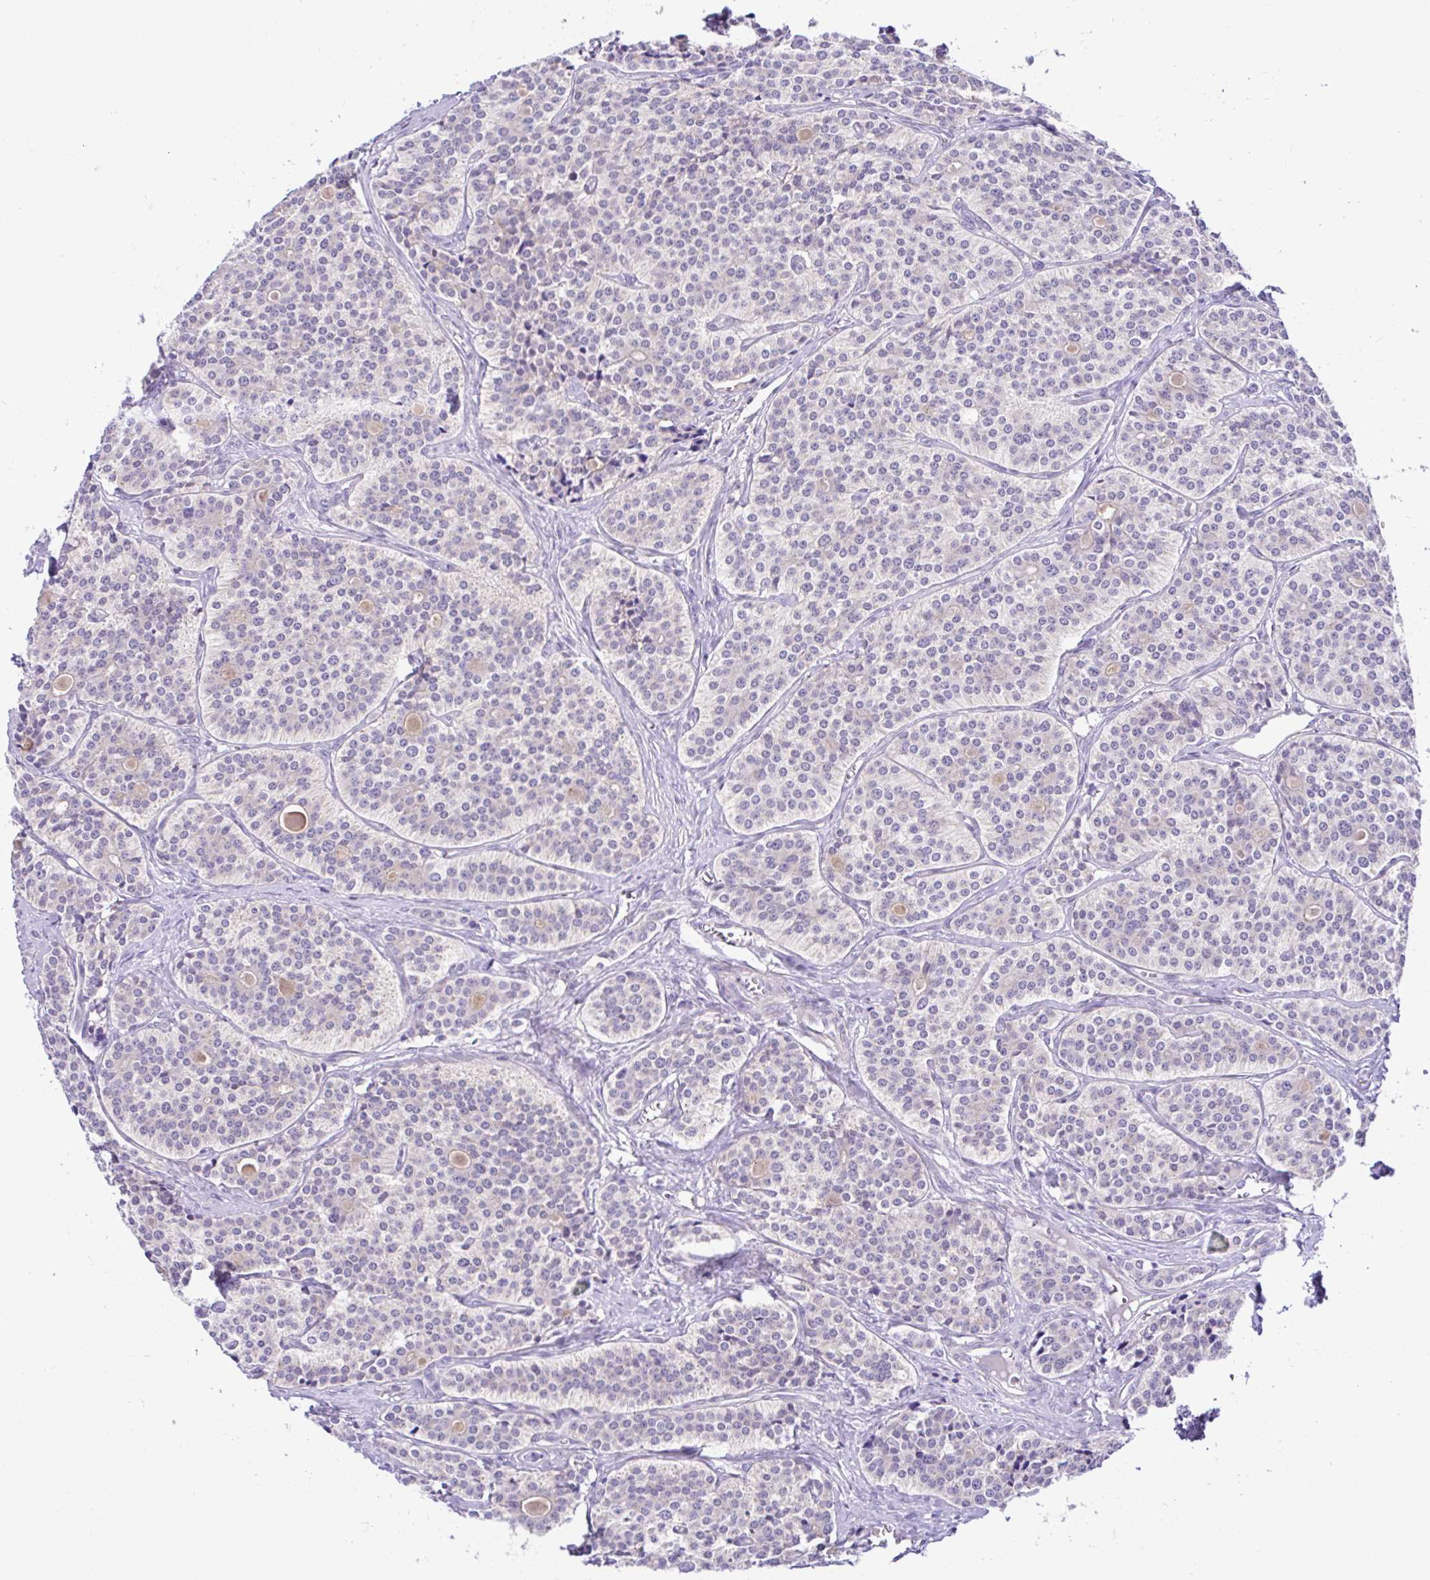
{"staining": {"intensity": "negative", "quantity": "none", "location": "none"}, "tissue": "carcinoid", "cell_type": "Tumor cells", "image_type": "cancer", "snomed": [{"axis": "morphology", "description": "Carcinoid, malignant, NOS"}, {"axis": "topography", "description": "Small intestine"}], "caption": "IHC of carcinoid (malignant) exhibits no staining in tumor cells.", "gene": "ANO4", "patient": {"sex": "male", "age": 63}}